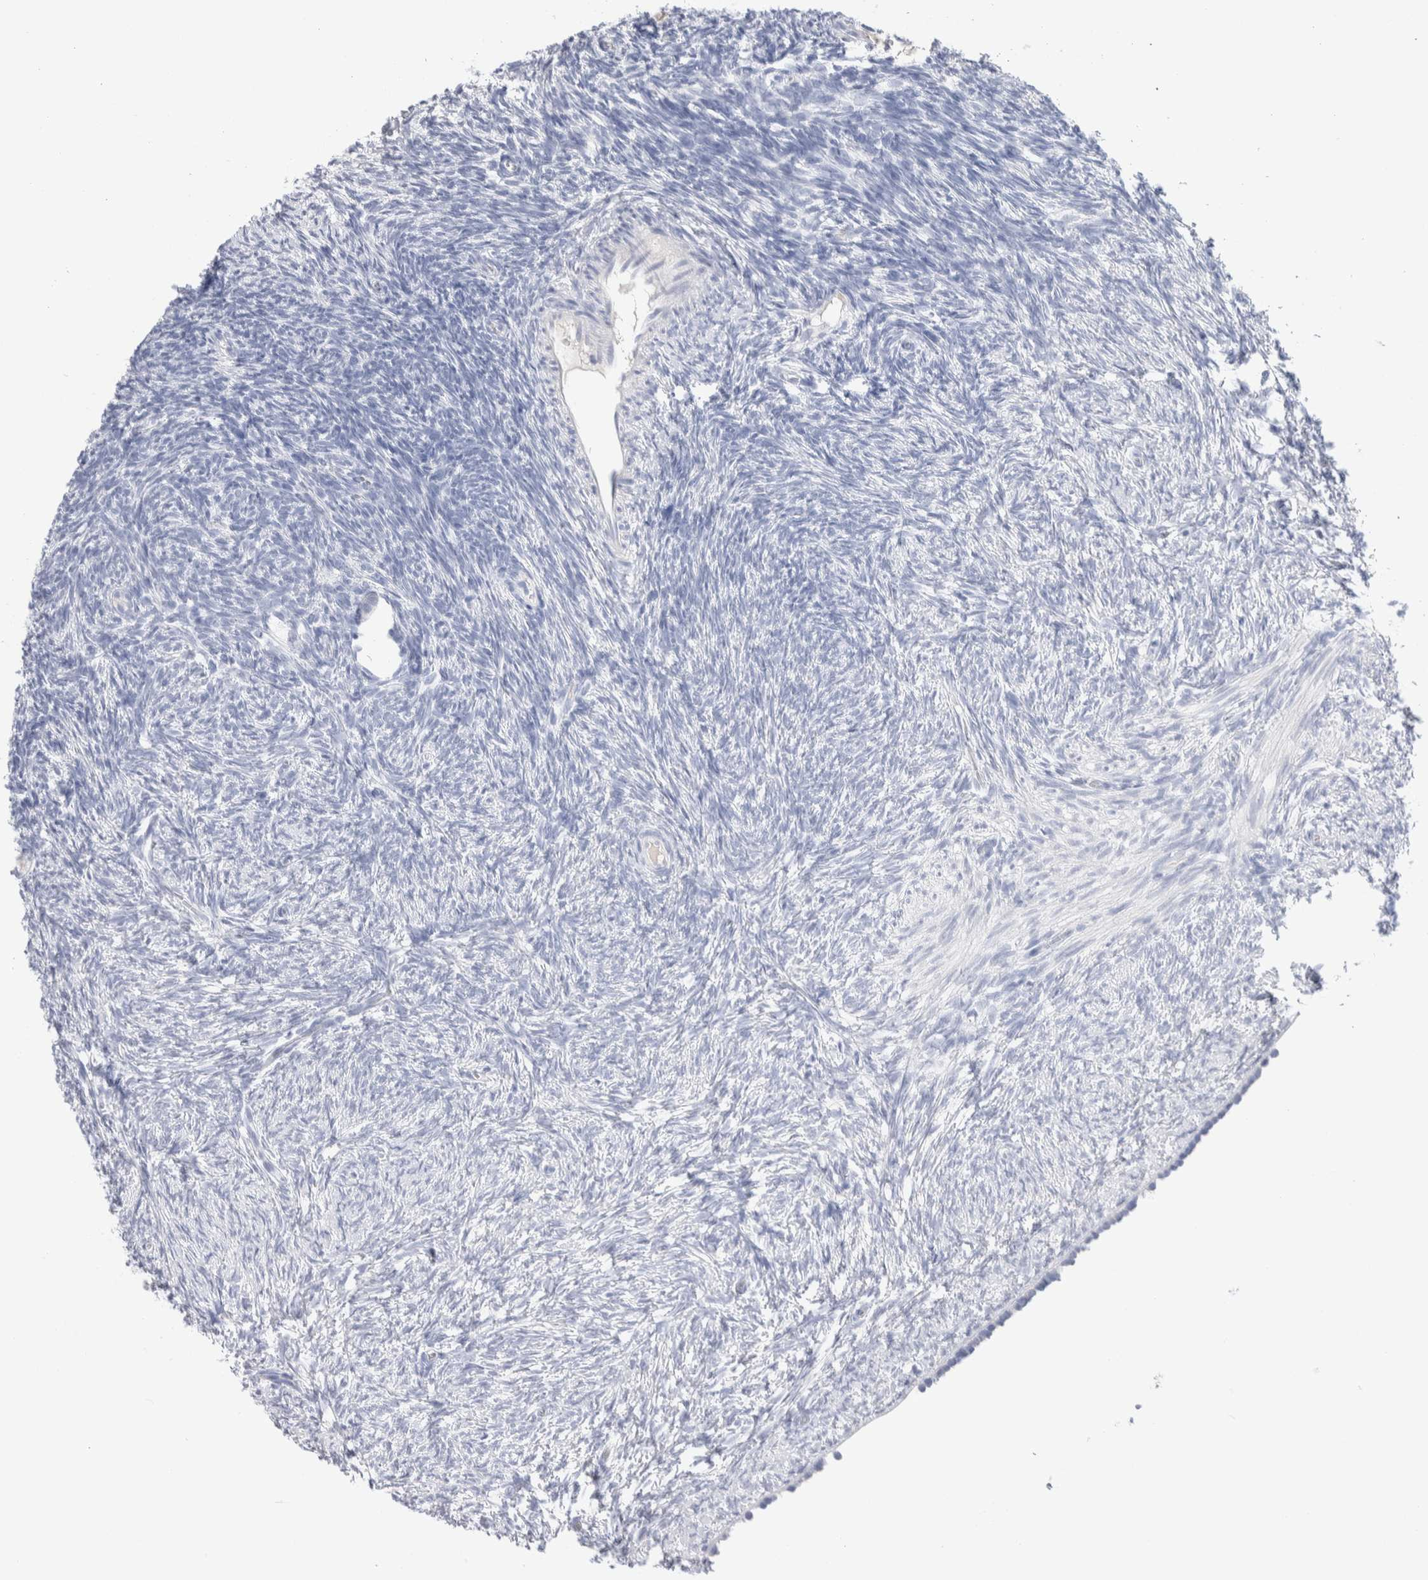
{"staining": {"intensity": "weak", "quantity": "<25%", "location": "cytoplasmic/membranous"}, "tissue": "ovary", "cell_type": "Follicle cells", "image_type": "normal", "snomed": [{"axis": "morphology", "description": "Normal tissue, NOS"}, {"axis": "topography", "description": "Ovary"}], "caption": "This is an IHC image of benign human ovary. There is no staining in follicle cells.", "gene": "GDA", "patient": {"sex": "female", "age": 34}}